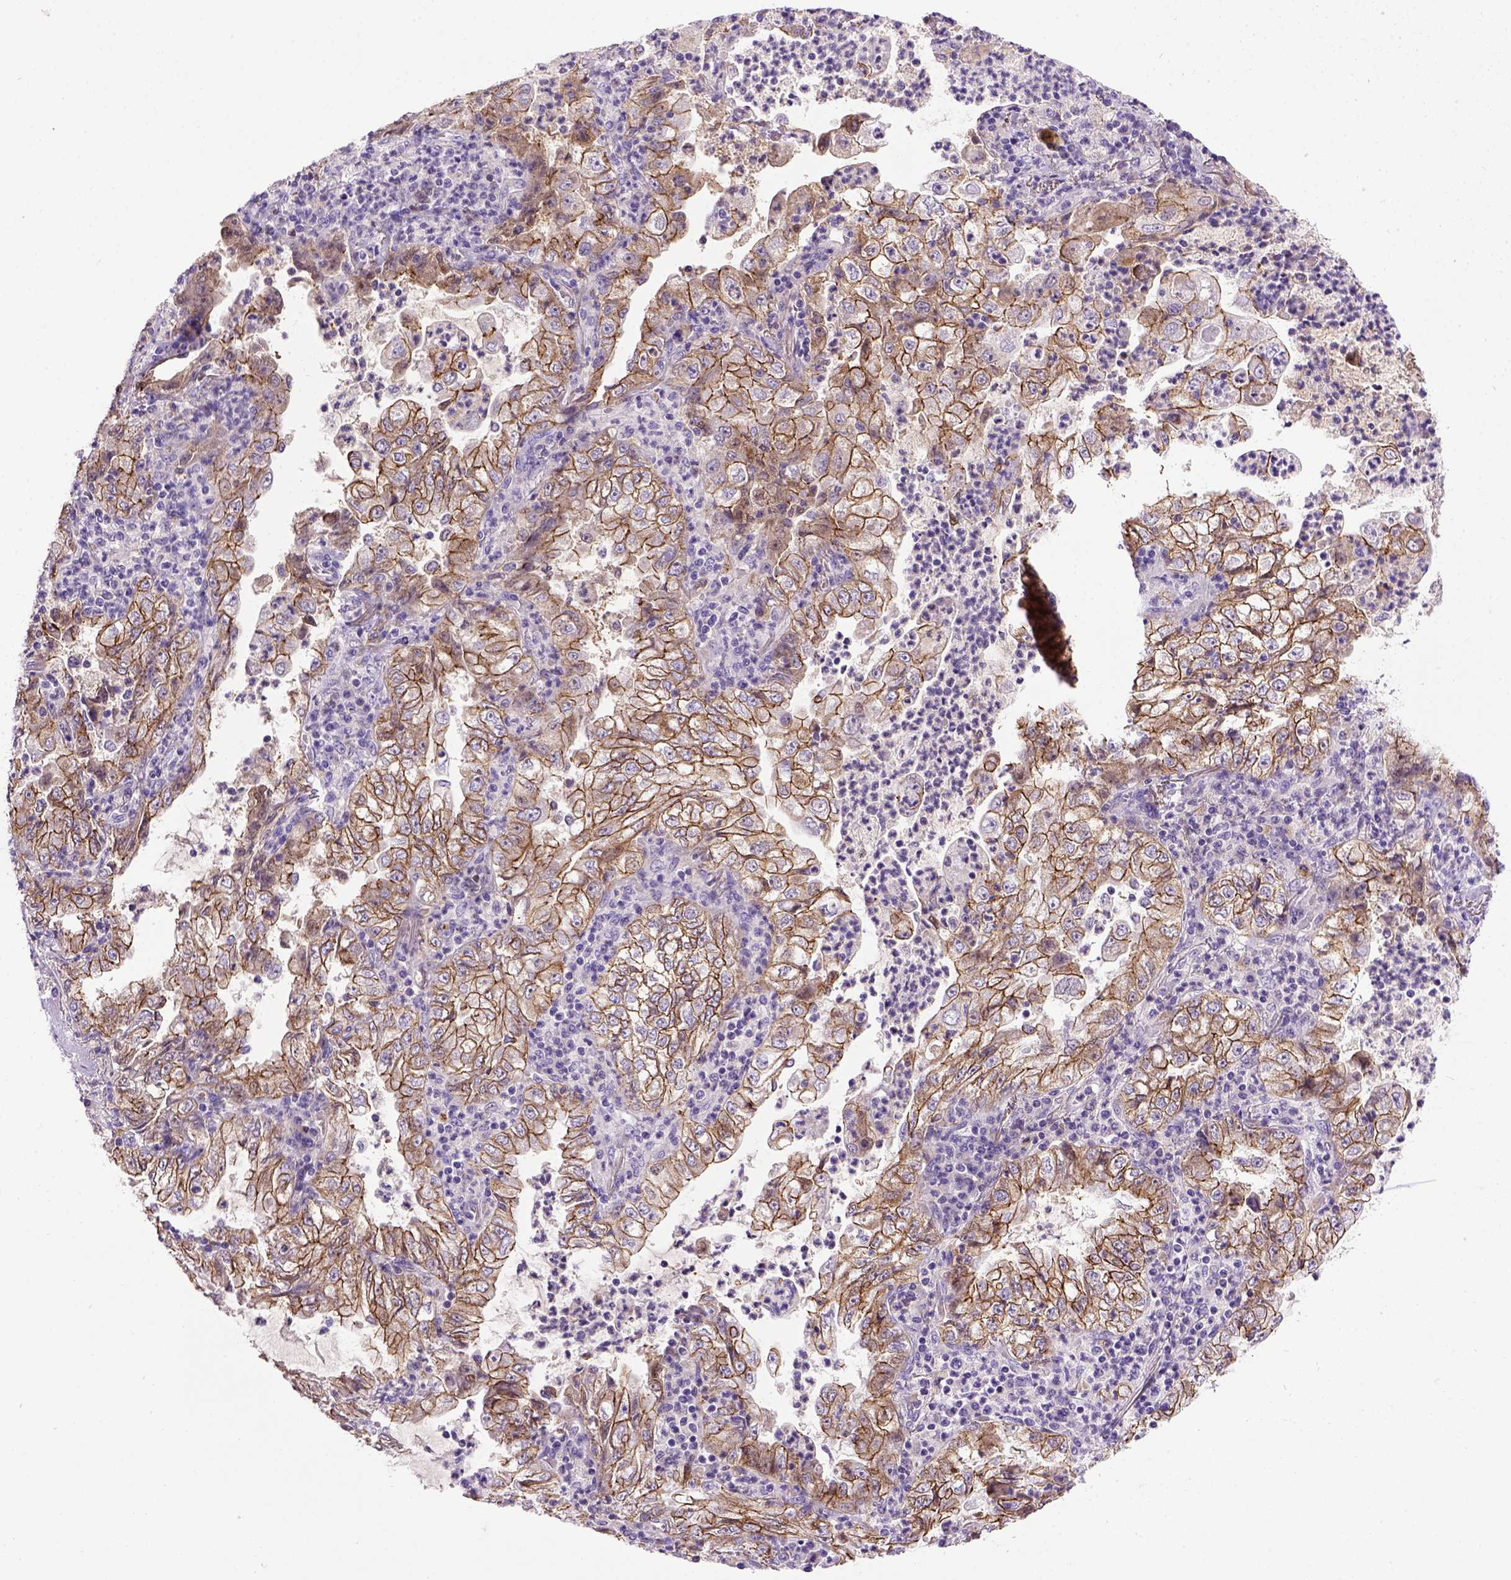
{"staining": {"intensity": "moderate", "quantity": ">75%", "location": "cytoplasmic/membranous"}, "tissue": "lung cancer", "cell_type": "Tumor cells", "image_type": "cancer", "snomed": [{"axis": "morphology", "description": "Adenocarcinoma, NOS"}, {"axis": "topography", "description": "Lung"}], "caption": "IHC image of neoplastic tissue: lung adenocarcinoma stained using IHC shows medium levels of moderate protein expression localized specifically in the cytoplasmic/membranous of tumor cells, appearing as a cytoplasmic/membranous brown color.", "gene": "CDH1", "patient": {"sex": "female", "age": 73}}